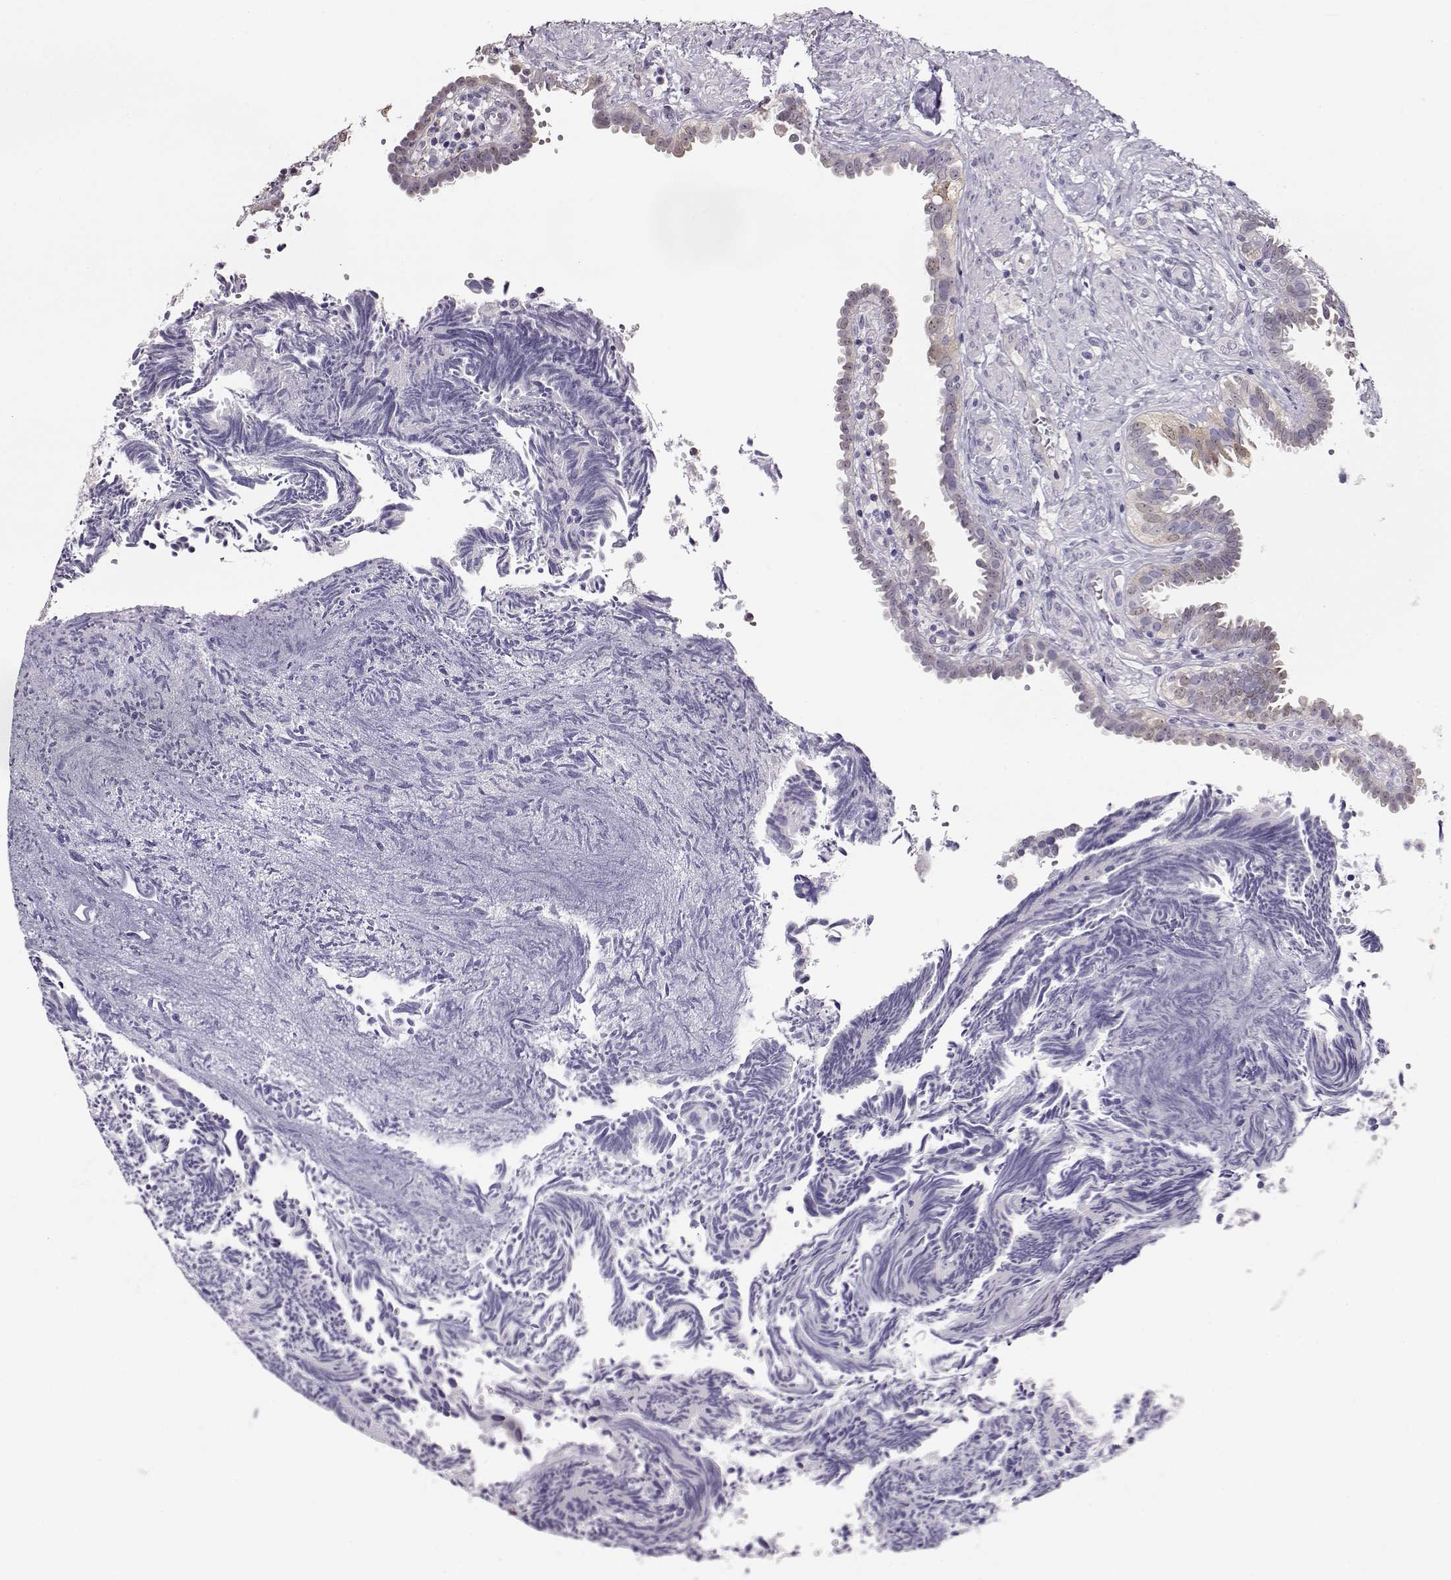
{"staining": {"intensity": "weak", "quantity": "<25%", "location": "cytoplasmic/membranous,nuclear"}, "tissue": "fallopian tube", "cell_type": "Glandular cells", "image_type": "normal", "snomed": [{"axis": "morphology", "description": "Normal tissue, NOS"}, {"axis": "topography", "description": "Fallopian tube"}], "caption": "High magnification brightfield microscopy of normal fallopian tube stained with DAB (brown) and counterstained with hematoxylin (blue): glandular cells show no significant staining. Brightfield microscopy of IHC stained with DAB (3,3'-diaminobenzidine) (brown) and hematoxylin (blue), captured at high magnification.", "gene": "CCR8", "patient": {"sex": "female", "age": 39}}